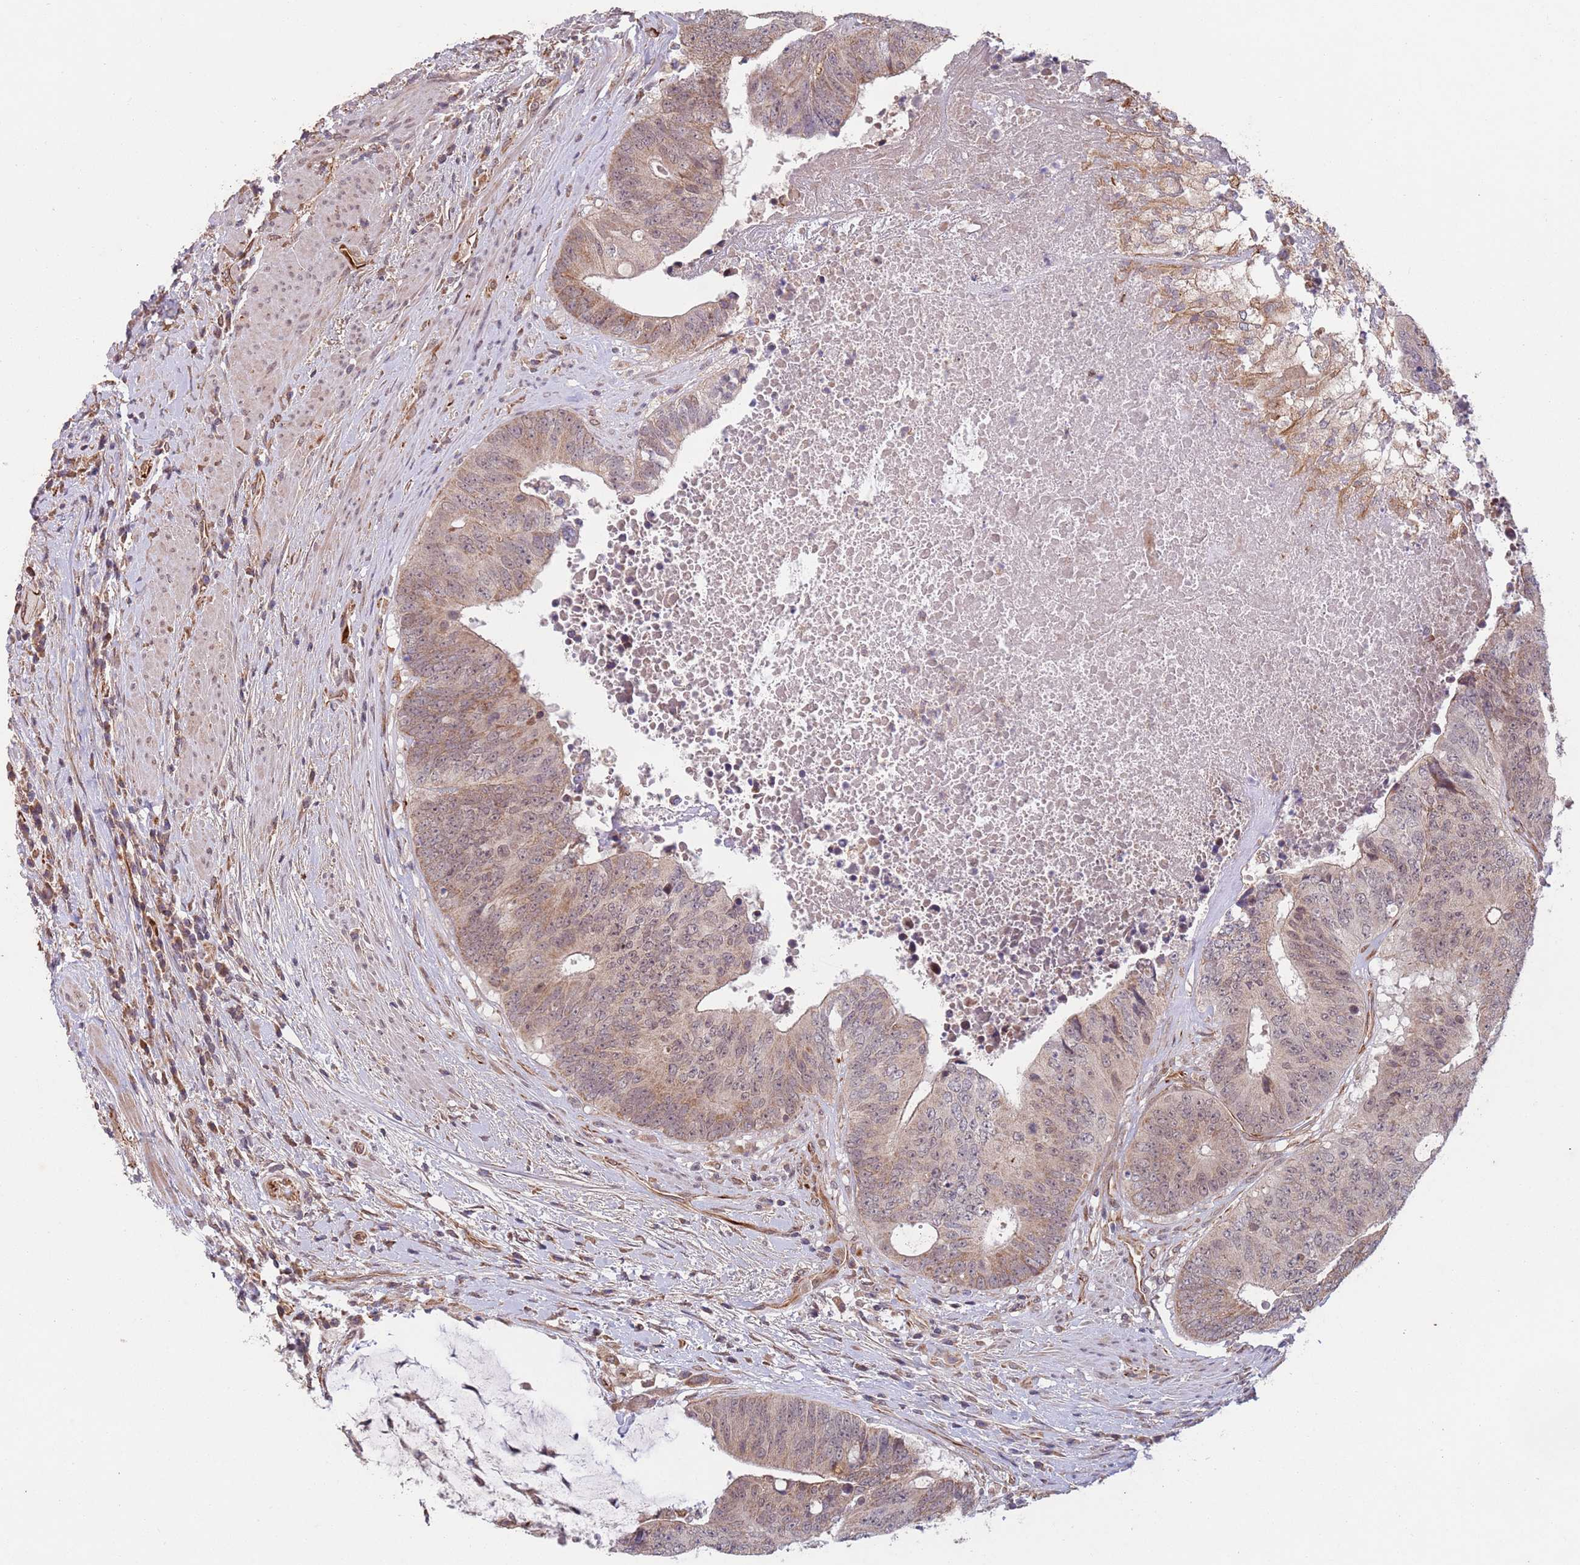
{"staining": {"intensity": "moderate", "quantity": "<25%", "location": "cytoplasmic/membranous"}, "tissue": "colorectal cancer", "cell_type": "Tumor cells", "image_type": "cancer", "snomed": [{"axis": "morphology", "description": "Adenocarcinoma, NOS"}, {"axis": "topography", "description": "Rectum"}], "caption": "Human colorectal cancer (adenocarcinoma) stained with a brown dye displays moderate cytoplasmic/membranous positive staining in approximately <25% of tumor cells.", "gene": "CHD9", "patient": {"sex": "male", "age": 72}}